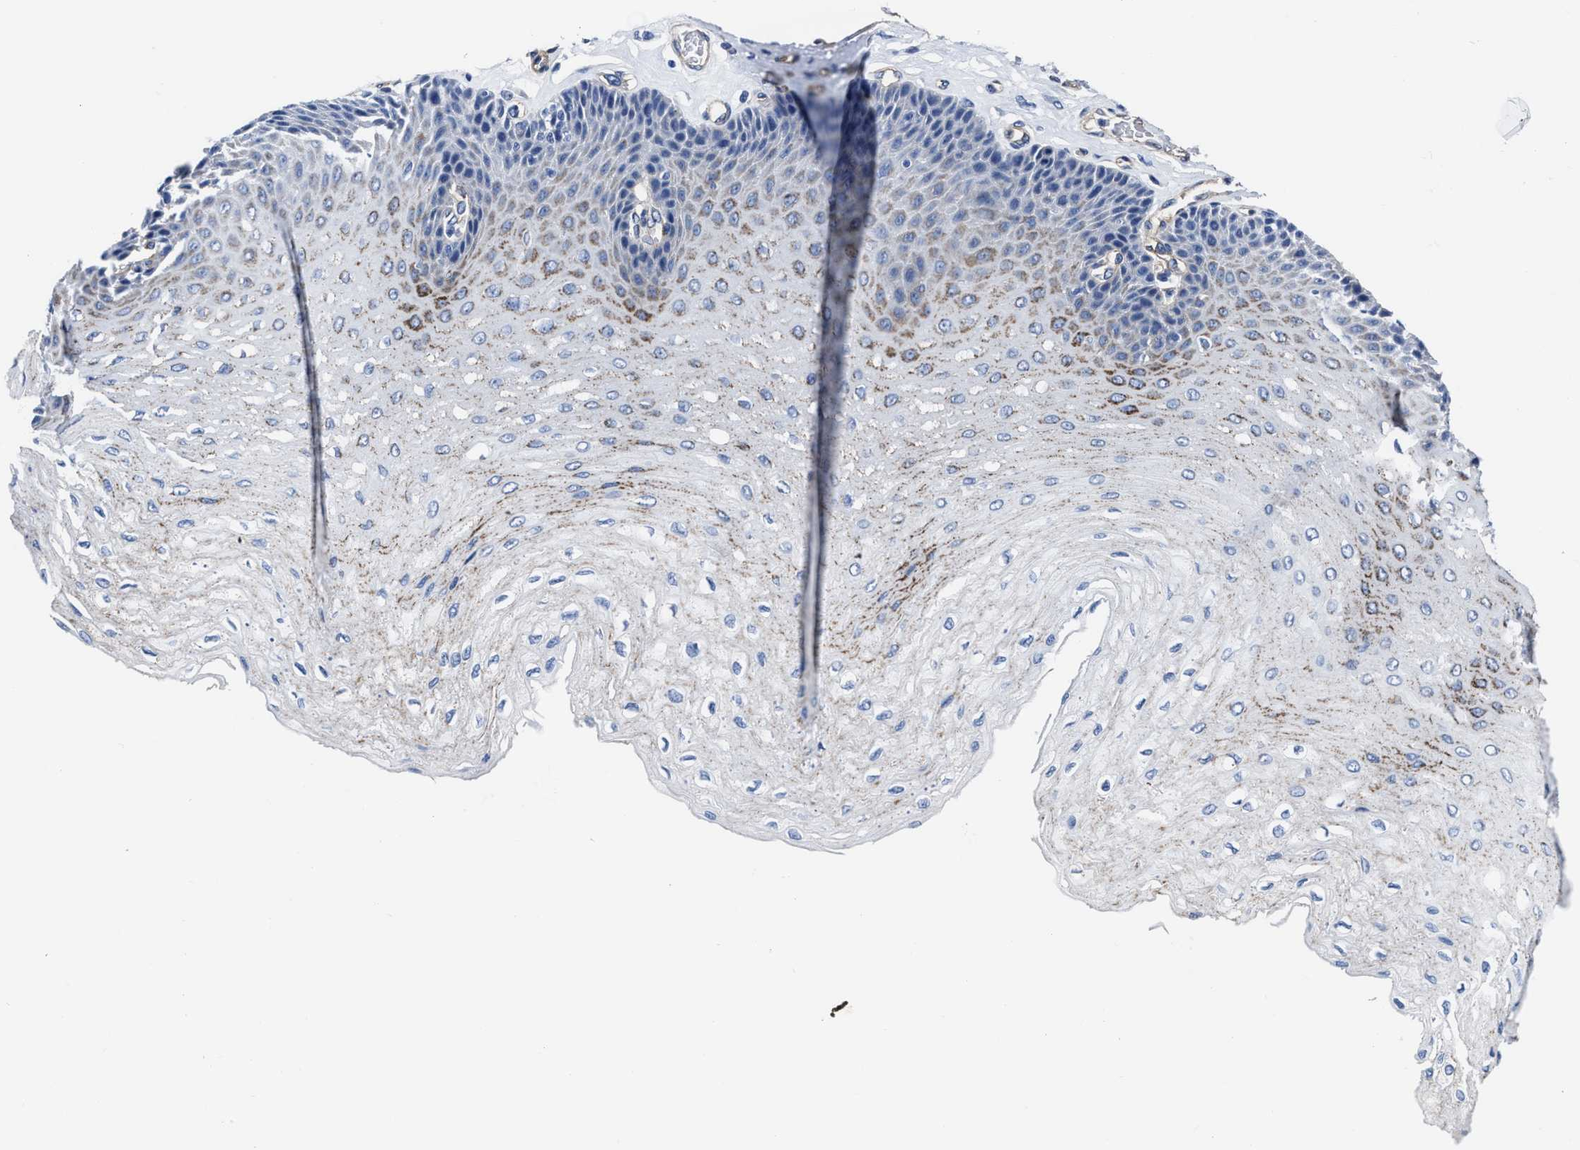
{"staining": {"intensity": "moderate", "quantity": "<25%", "location": "cytoplasmic/membranous"}, "tissue": "esophagus", "cell_type": "Squamous epithelial cells", "image_type": "normal", "snomed": [{"axis": "morphology", "description": "Normal tissue, NOS"}, {"axis": "topography", "description": "Esophagus"}], "caption": "Esophagus stained for a protein (brown) displays moderate cytoplasmic/membranous positive expression in approximately <25% of squamous epithelial cells.", "gene": "KCNMB3", "patient": {"sex": "female", "age": 72}}